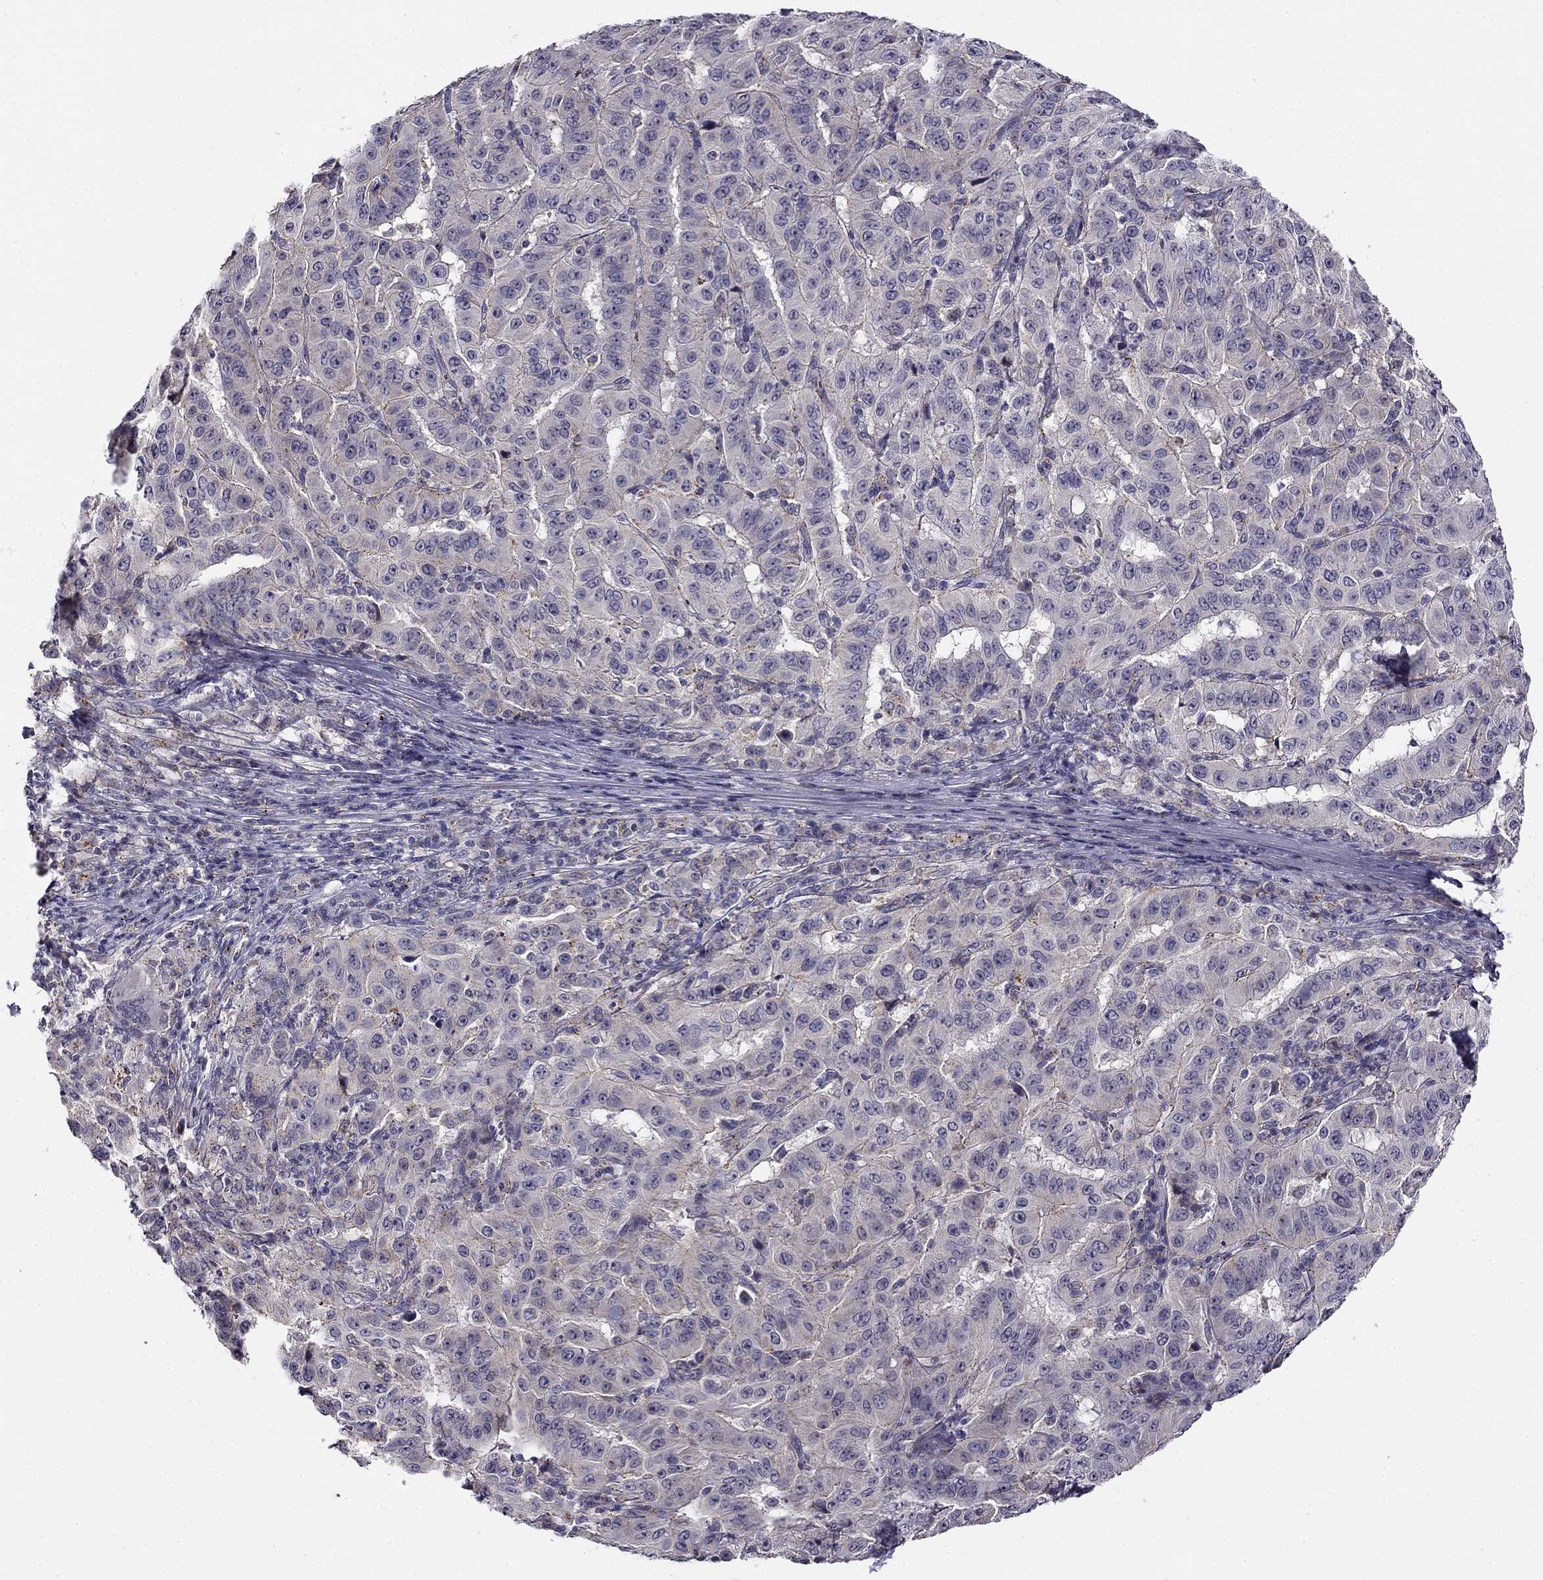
{"staining": {"intensity": "negative", "quantity": "none", "location": "none"}, "tissue": "pancreatic cancer", "cell_type": "Tumor cells", "image_type": "cancer", "snomed": [{"axis": "morphology", "description": "Adenocarcinoma, NOS"}, {"axis": "topography", "description": "Pancreas"}], "caption": "This is a photomicrograph of IHC staining of pancreatic adenocarcinoma, which shows no expression in tumor cells.", "gene": "CNR1", "patient": {"sex": "male", "age": 63}}